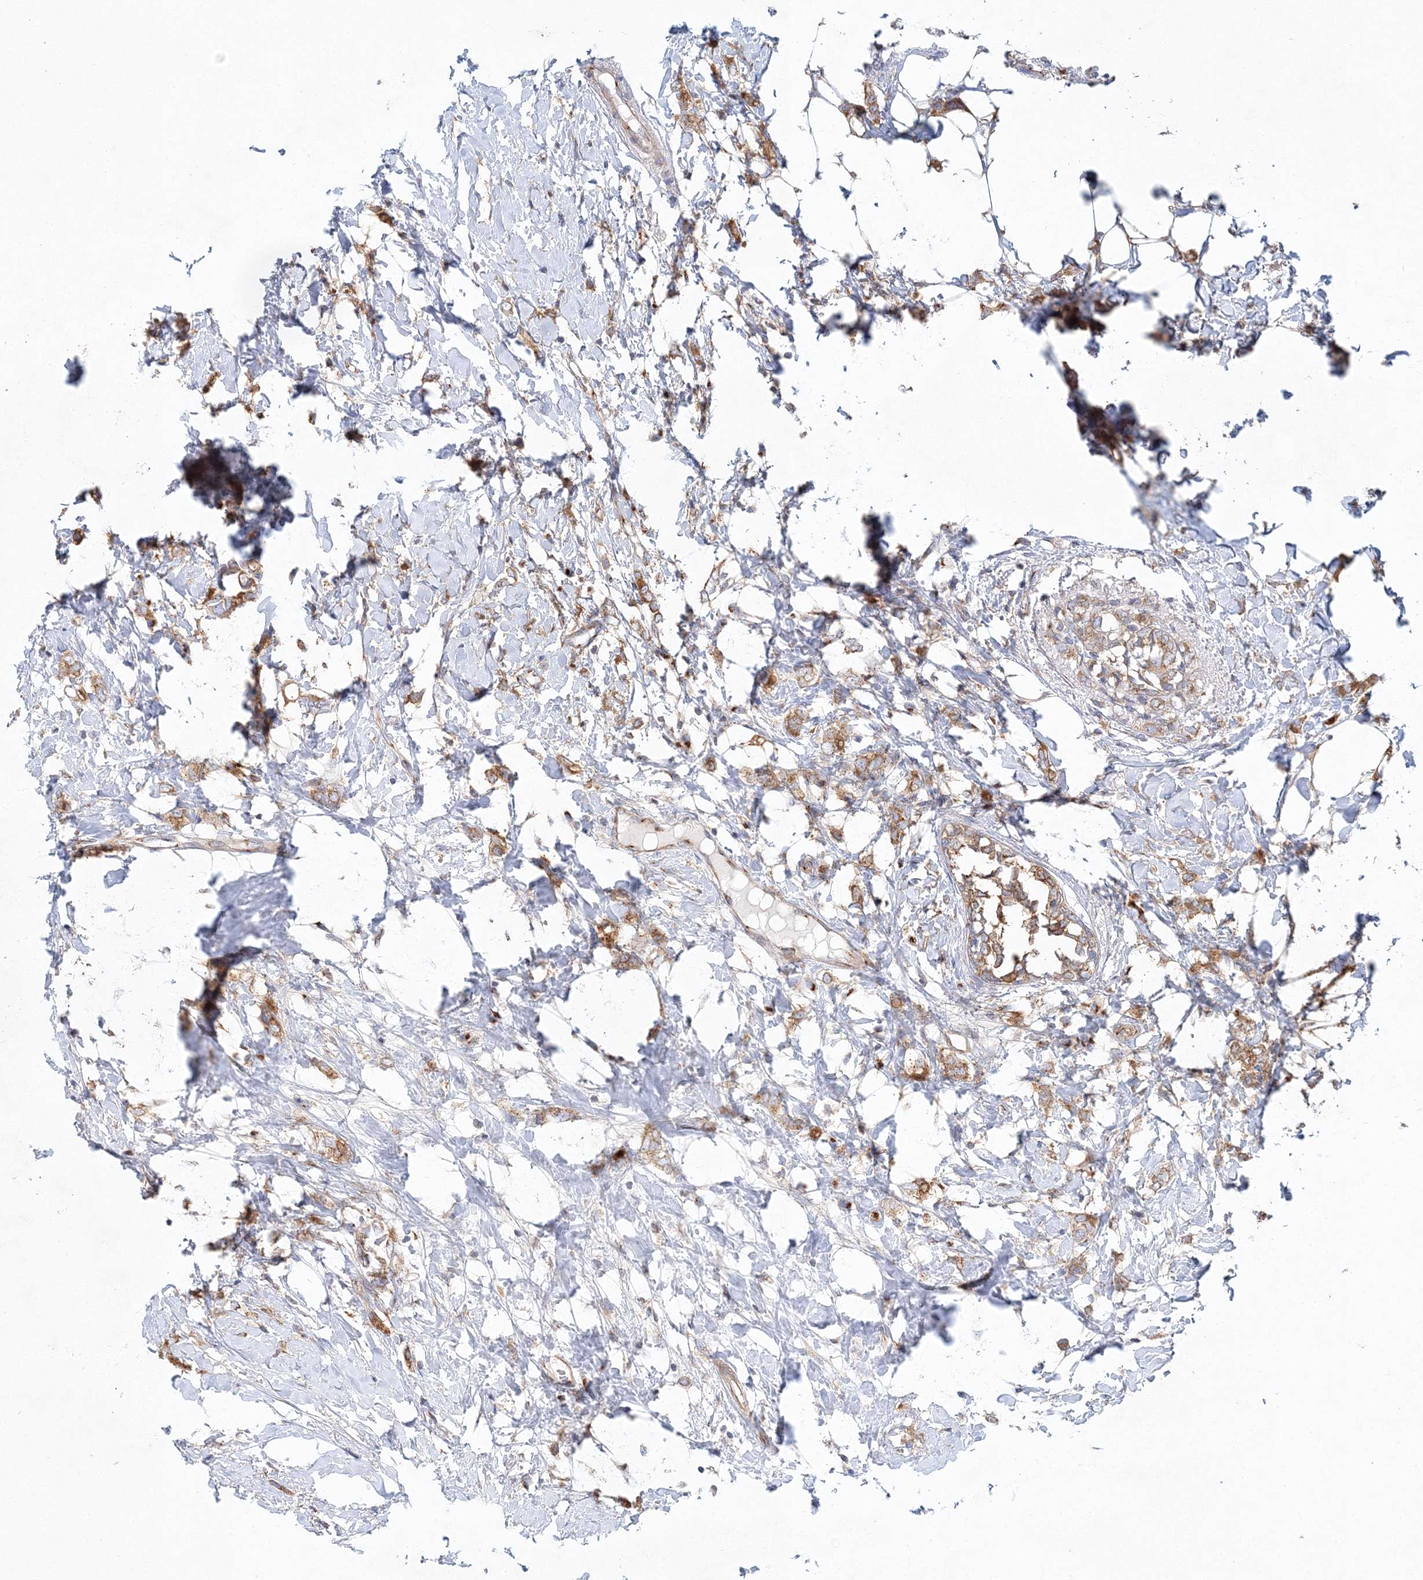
{"staining": {"intensity": "moderate", "quantity": ">75%", "location": "cytoplasmic/membranous"}, "tissue": "breast cancer", "cell_type": "Tumor cells", "image_type": "cancer", "snomed": [{"axis": "morphology", "description": "Normal tissue, NOS"}, {"axis": "morphology", "description": "Lobular carcinoma"}, {"axis": "topography", "description": "Breast"}], "caption": "Breast lobular carcinoma tissue shows moderate cytoplasmic/membranous expression in about >75% of tumor cells, visualized by immunohistochemistry.", "gene": "SEC23IP", "patient": {"sex": "female", "age": 47}}